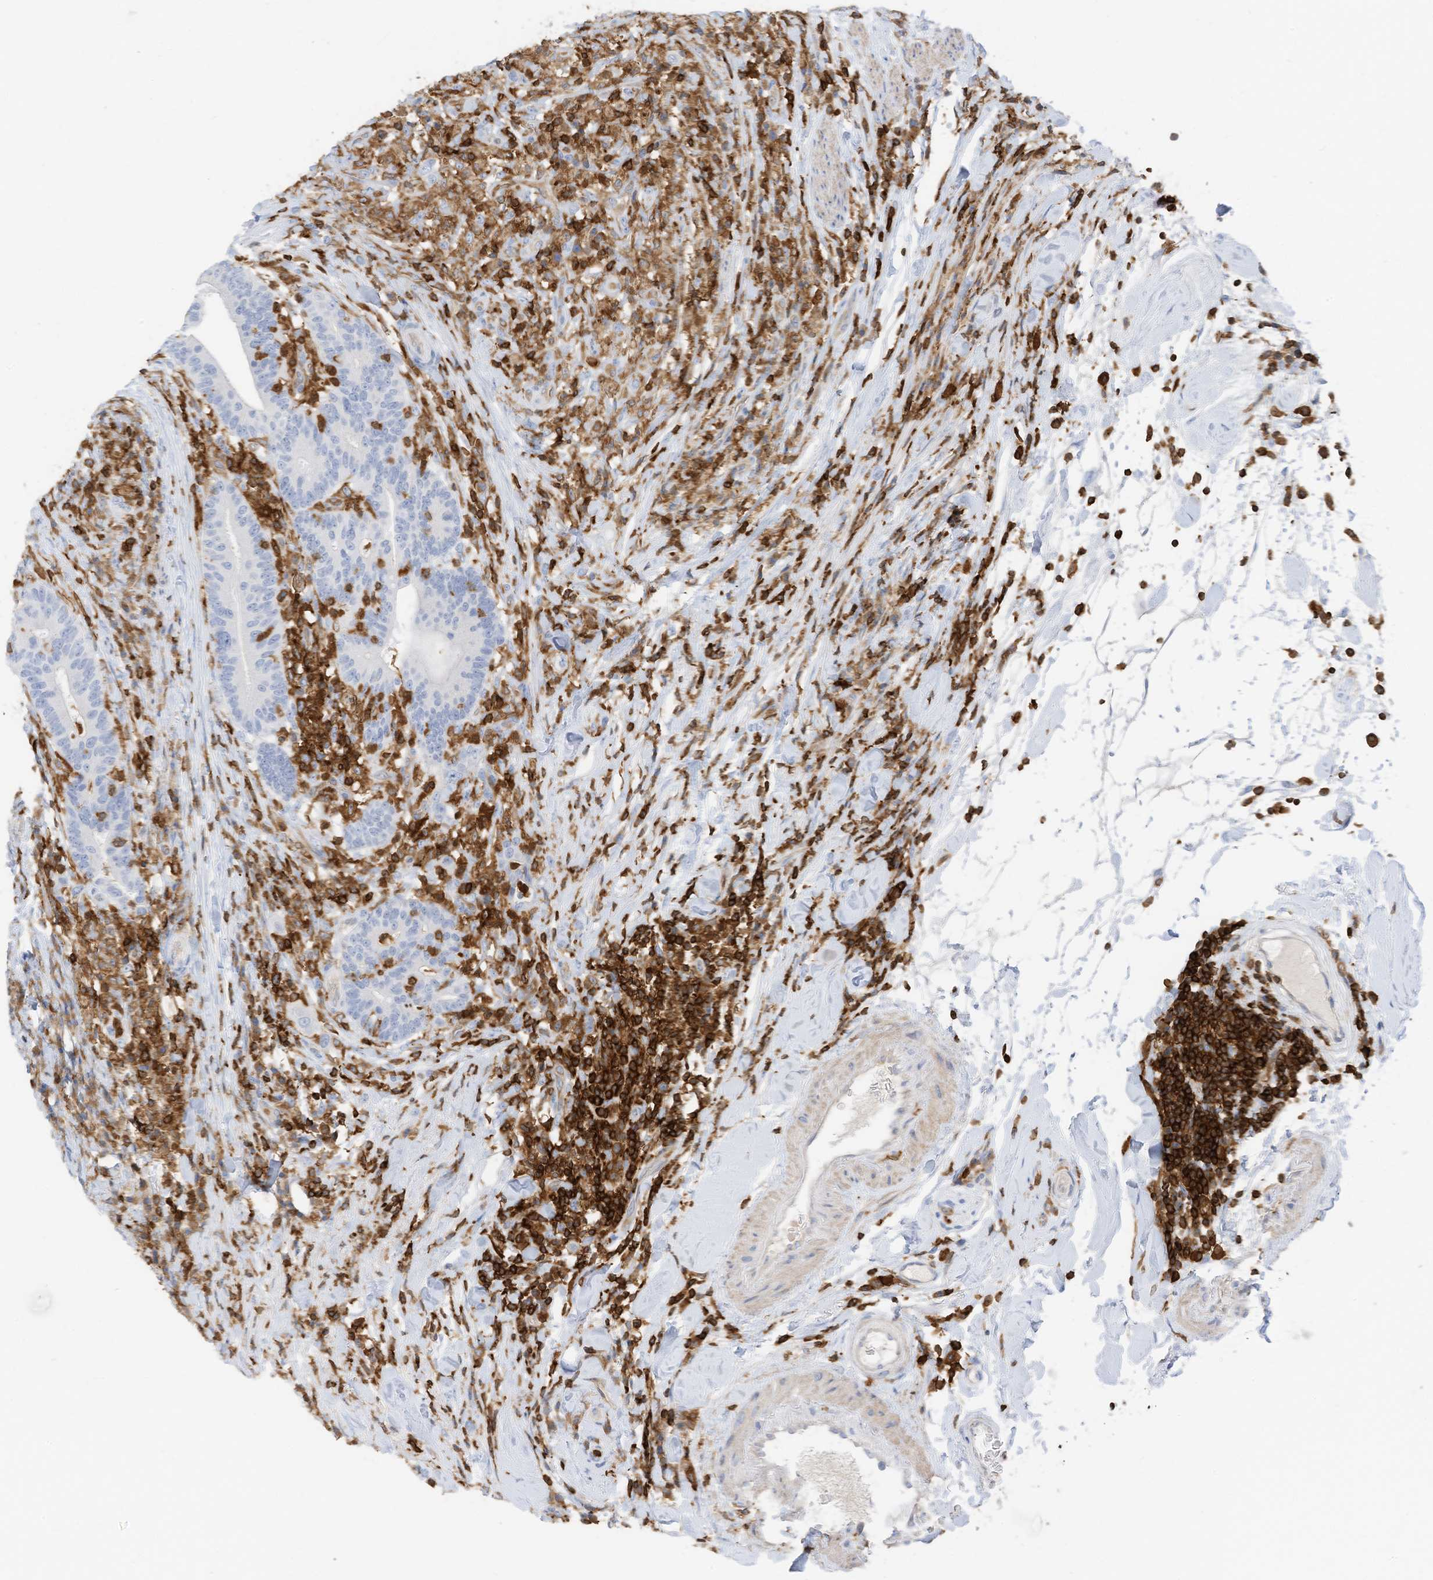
{"staining": {"intensity": "negative", "quantity": "none", "location": "none"}, "tissue": "colorectal cancer", "cell_type": "Tumor cells", "image_type": "cancer", "snomed": [{"axis": "morphology", "description": "Adenocarcinoma, NOS"}, {"axis": "topography", "description": "Colon"}], "caption": "Immunohistochemistry photomicrograph of neoplastic tissue: adenocarcinoma (colorectal) stained with DAB (3,3'-diaminobenzidine) reveals no significant protein positivity in tumor cells.", "gene": "ARHGAP25", "patient": {"sex": "female", "age": 66}}